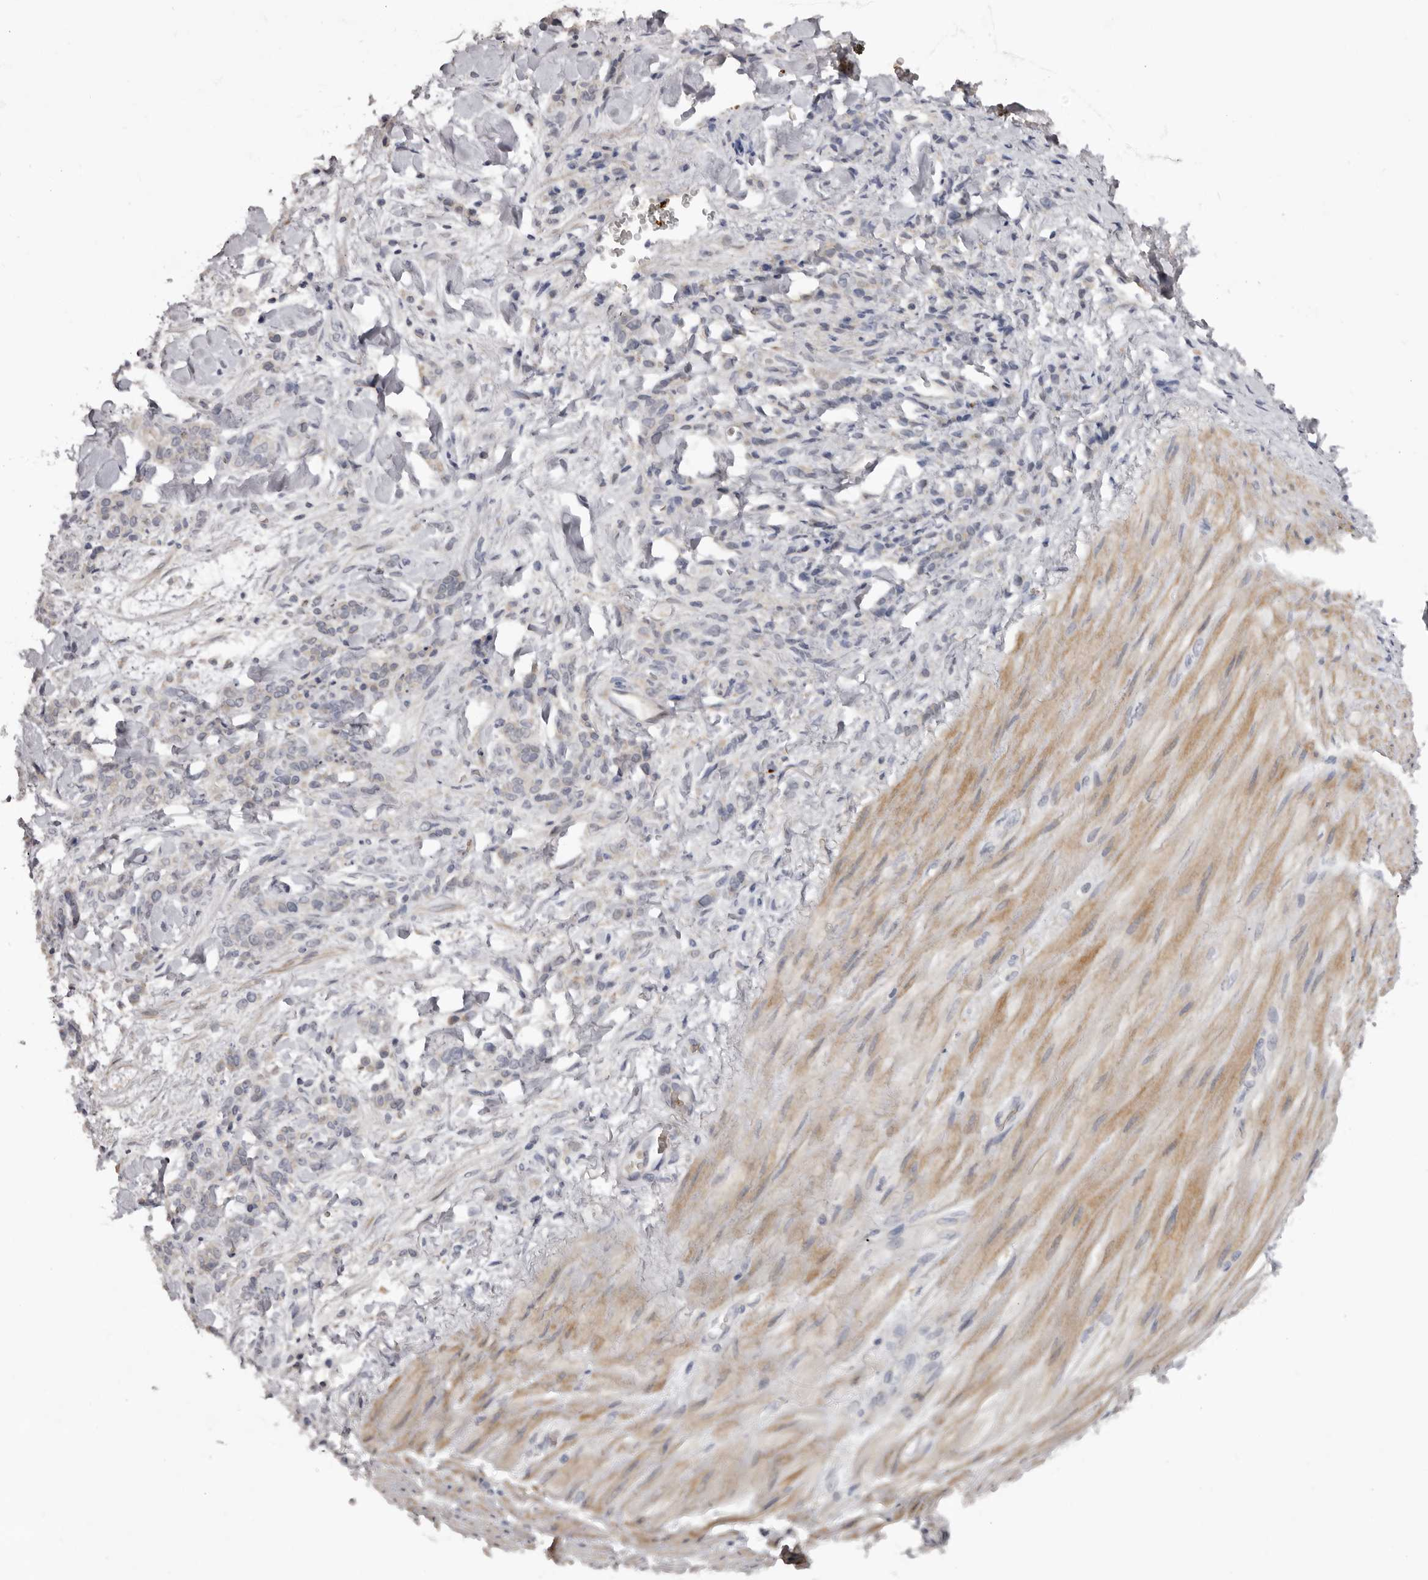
{"staining": {"intensity": "negative", "quantity": "none", "location": "none"}, "tissue": "stomach cancer", "cell_type": "Tumor cells", "image_type": "cancer", "snomed": [{"axis": "morphology", "description": "Normal tissue, NOS"}, {"axis": "morphology", "description": "Adenocarcinoma, NOS"}, {"axis": "topography", "description": "Stomach"}], "caption": "DAB (3,3'-diaminobenzidine) immunohistochemical staining of human stomach adenocarcinoma displays no significant positivity in tumor cells.", "gene": "TNR", "patient": {"sex": "male", "age": 82}}